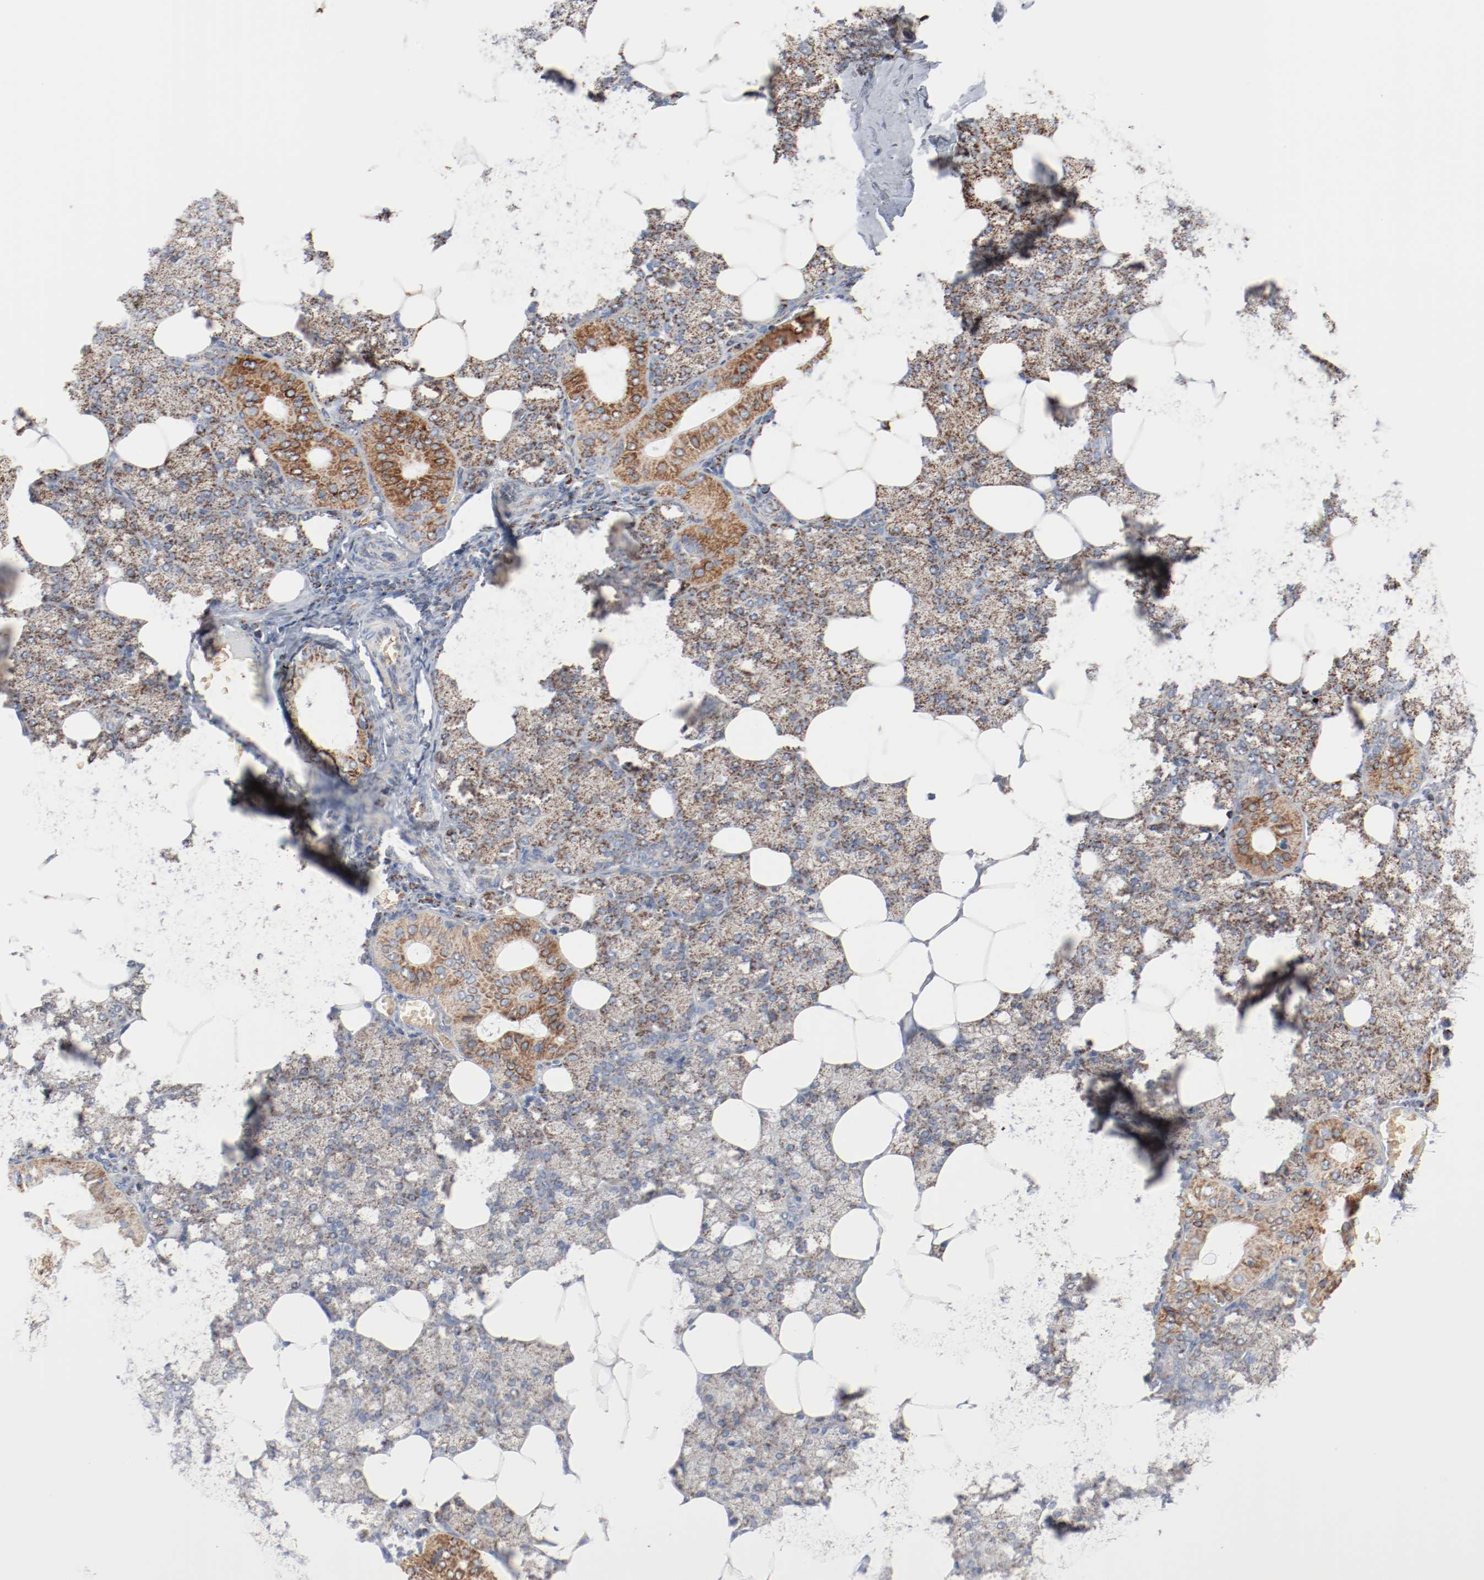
{"staining": {"intensity": "moderate", "quantity": ">75%", "location": "cytoplasmic/membranous"}, "tissue": "salivary gland", "cell_type": "Glandular cells", "image_type": "normal", "snomed": [{"axis": "morphology", "description": "Normal tissue, NOS"}, {"axis": "topography", "description": "Lymph node"}, {"axis": "topography", "description": "Salivary gland"}], "caption": "A medium amount of moderate cytoplasmic/membranous positivity is present in approximately >75% of glandular cells in unremarkable salivary gland.", "gene": "NDUFB8", "patient": {"sex": "male", "age": 8}}